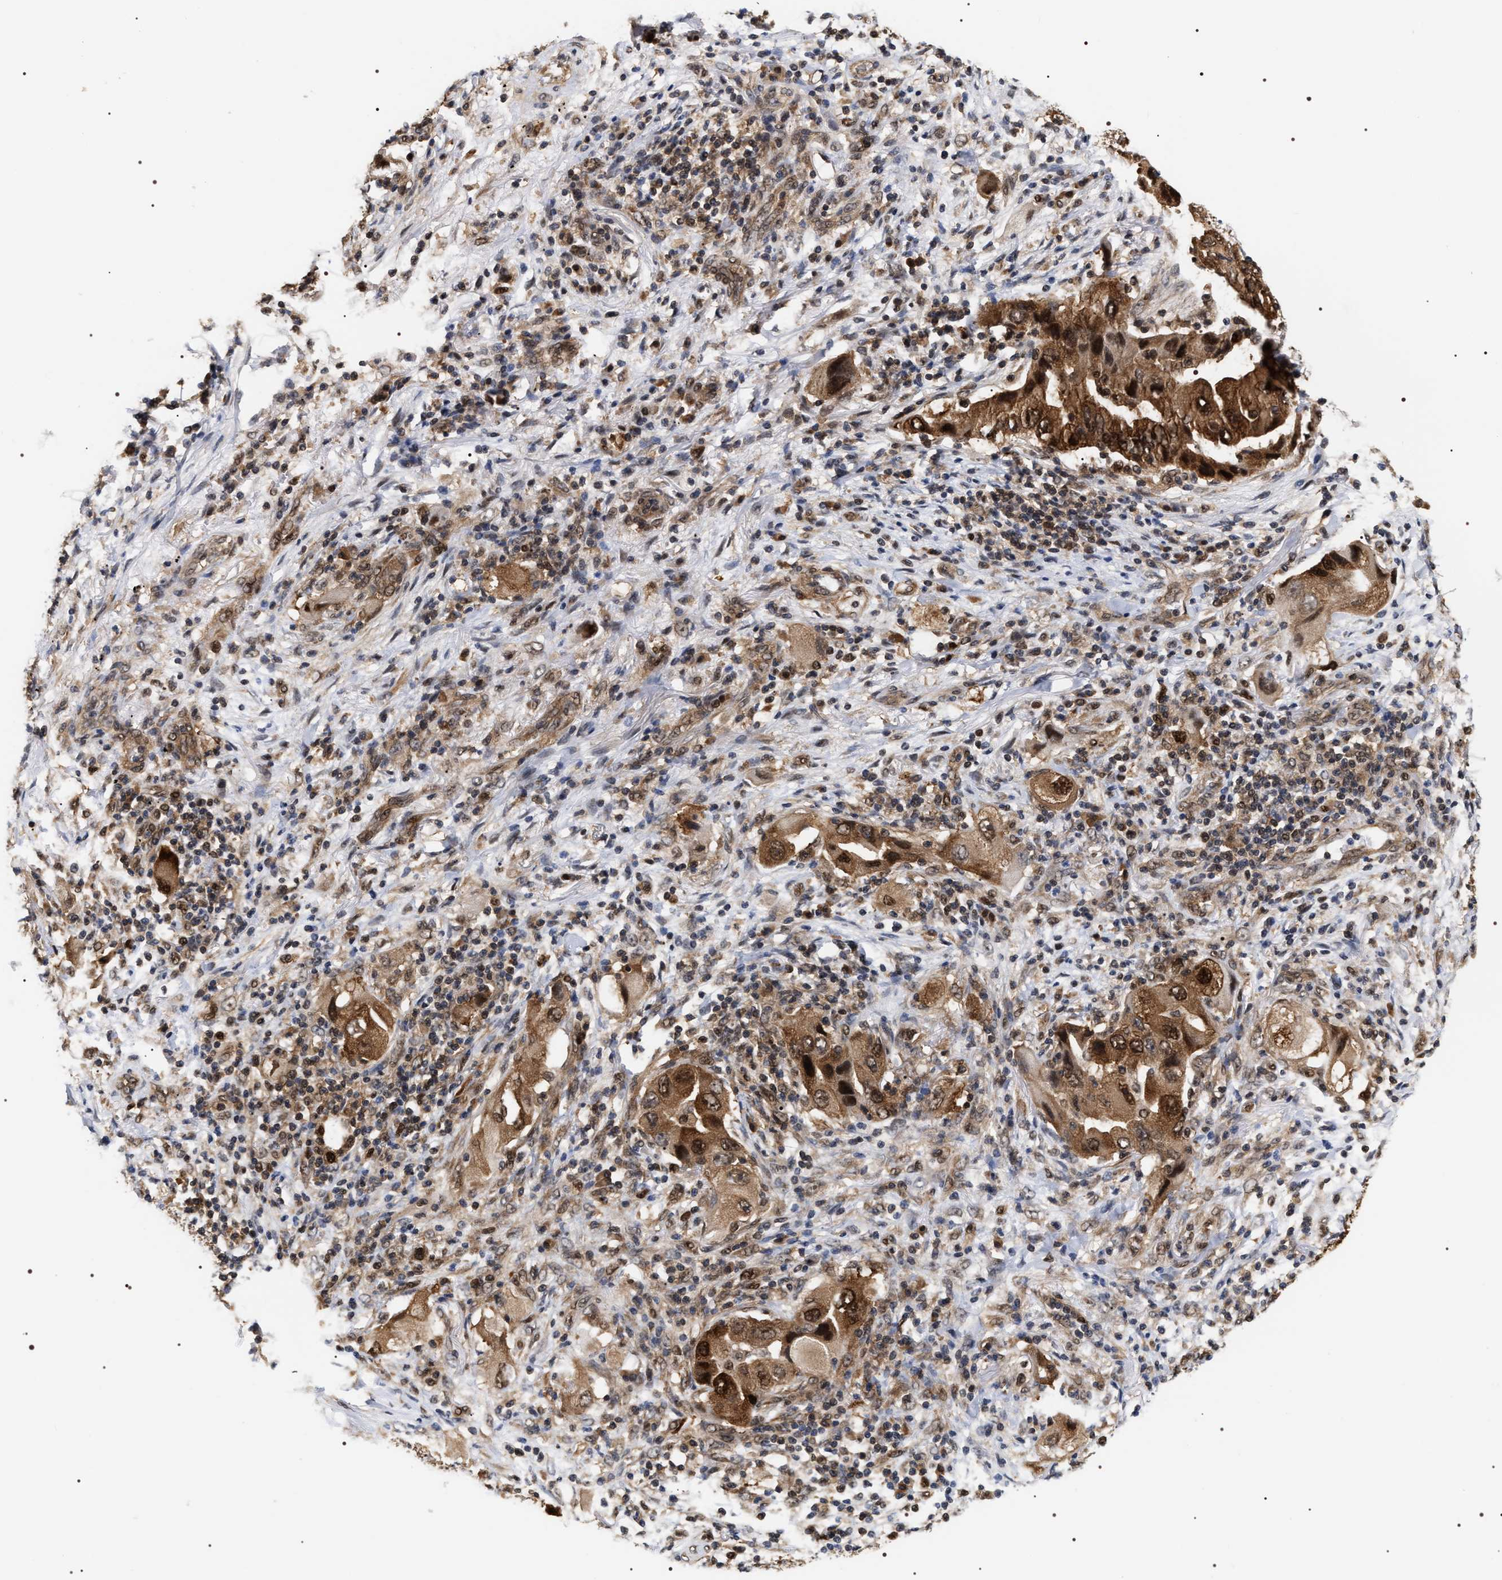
{"staining": {"intensity": "strong", "quantity": ">75%", "location": "cytoplasmic/membranous,nuclear"}, "tissue": "lung cancer", "cell_type": "Tumor cells", "image_type": "cancer", "snomed": [{"axis": "morphology", "description": "Adenocarcinoma, NOS"}, {"axis": "topography", "description": "Lung"}], "caption": "Protein expression analysis of human adenocarcinoma (lung) reveals strong cytoplasmic/membranous and nuclear positivity in about >75% of tumor cells. (DAB (3,3'-diaminobenzidine) = brown stain, brightfield microscopy at high magnification).", "gene": "BAG6", "patient": {"sex": "female", "age": 65}}